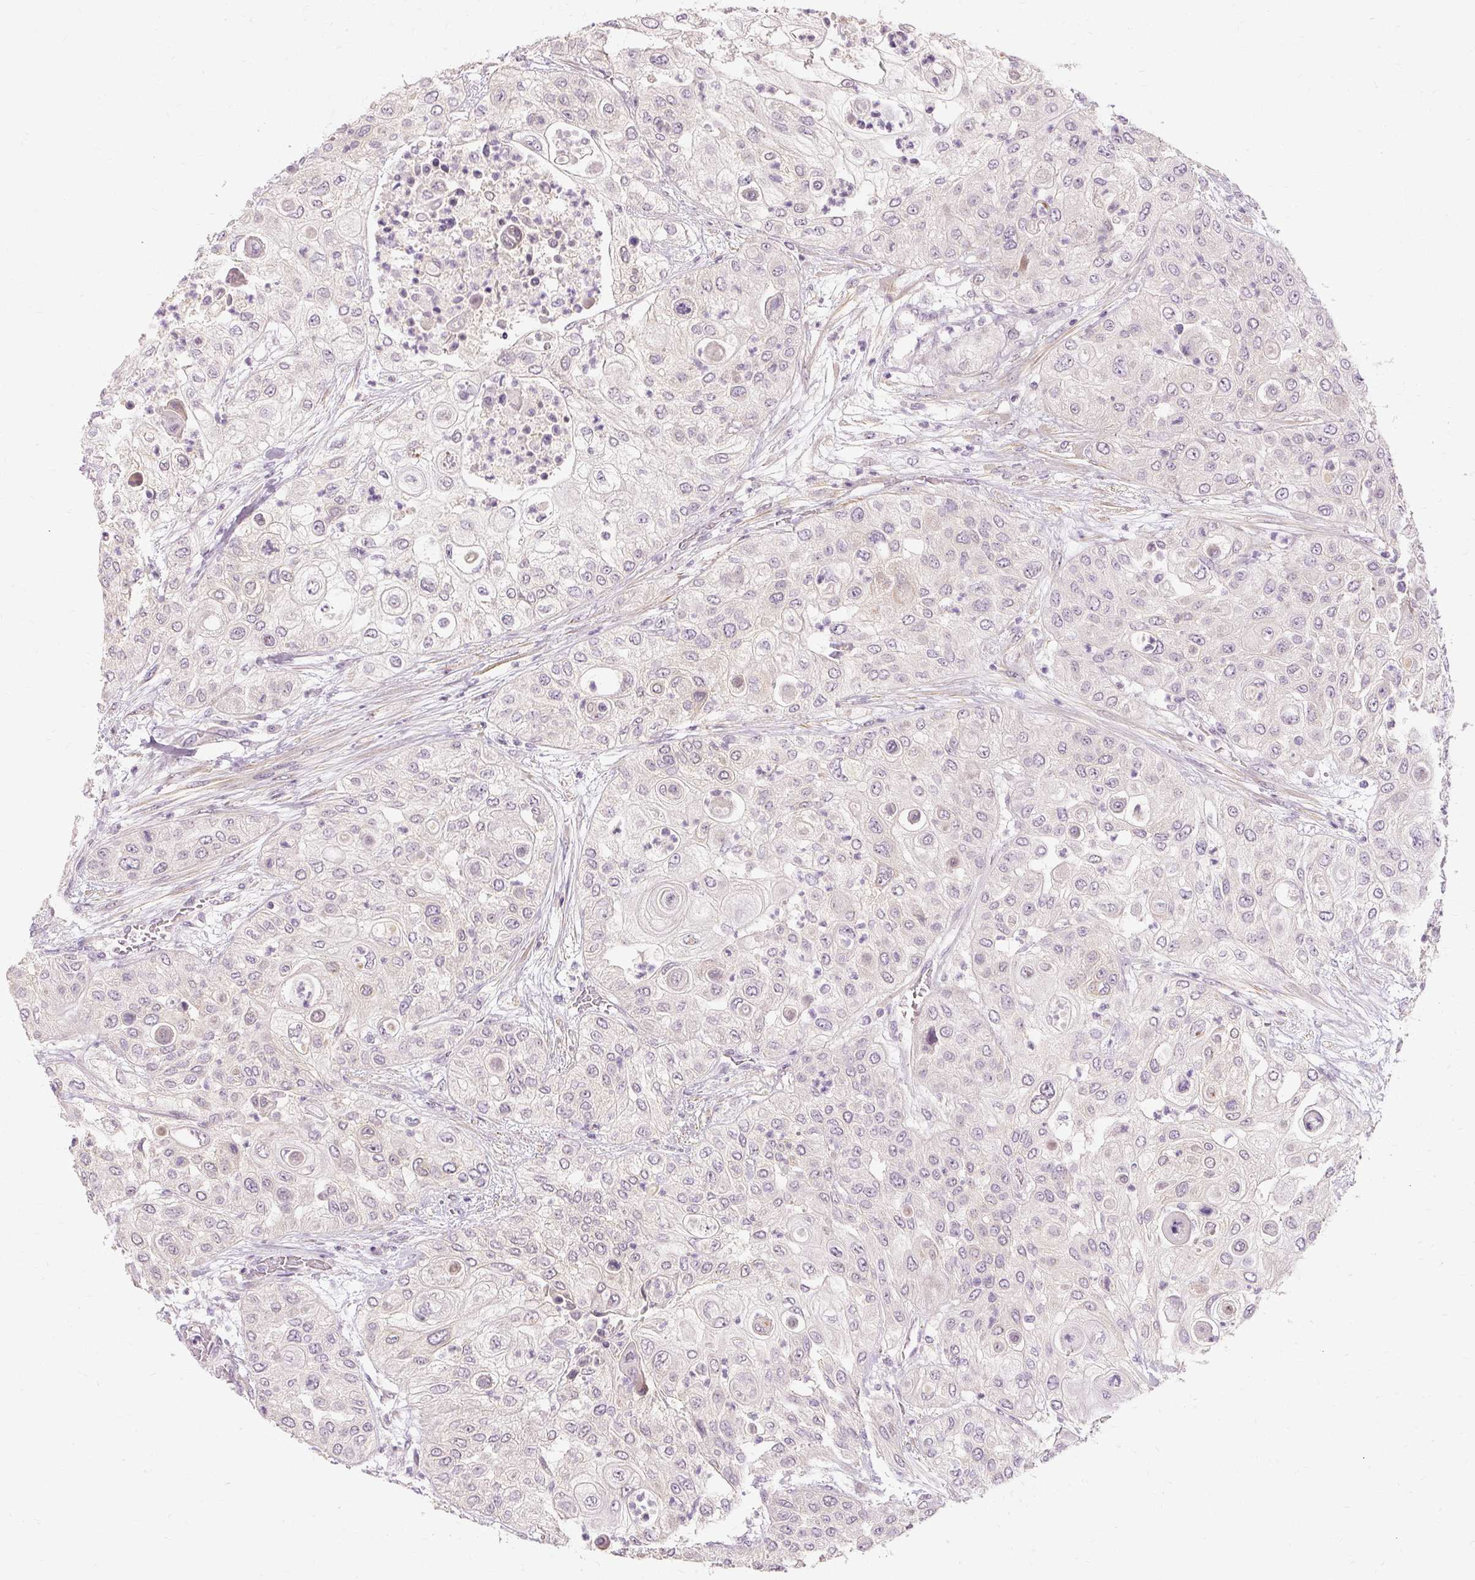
{"staining": {"intensity": "negative", "quantity": "none", "location": "none"}, "tissue": "urothelial cancer", "cell_type": "Tumor cells", "image_type": "cancer", "snomed": [{"axis": "morphology", "description": "Urothelial carcinoma, High grade"}, {"axis": "topography", "description": "Urinary bladder"}], "caption": "An immunohistochemistry (IHC) histopathology image of urothelial cancer is shown. There is no staining in tumor cells of urothelial cancer.", "gene": "CAPN3", "patient": {"sex": "female", "age": 79}}